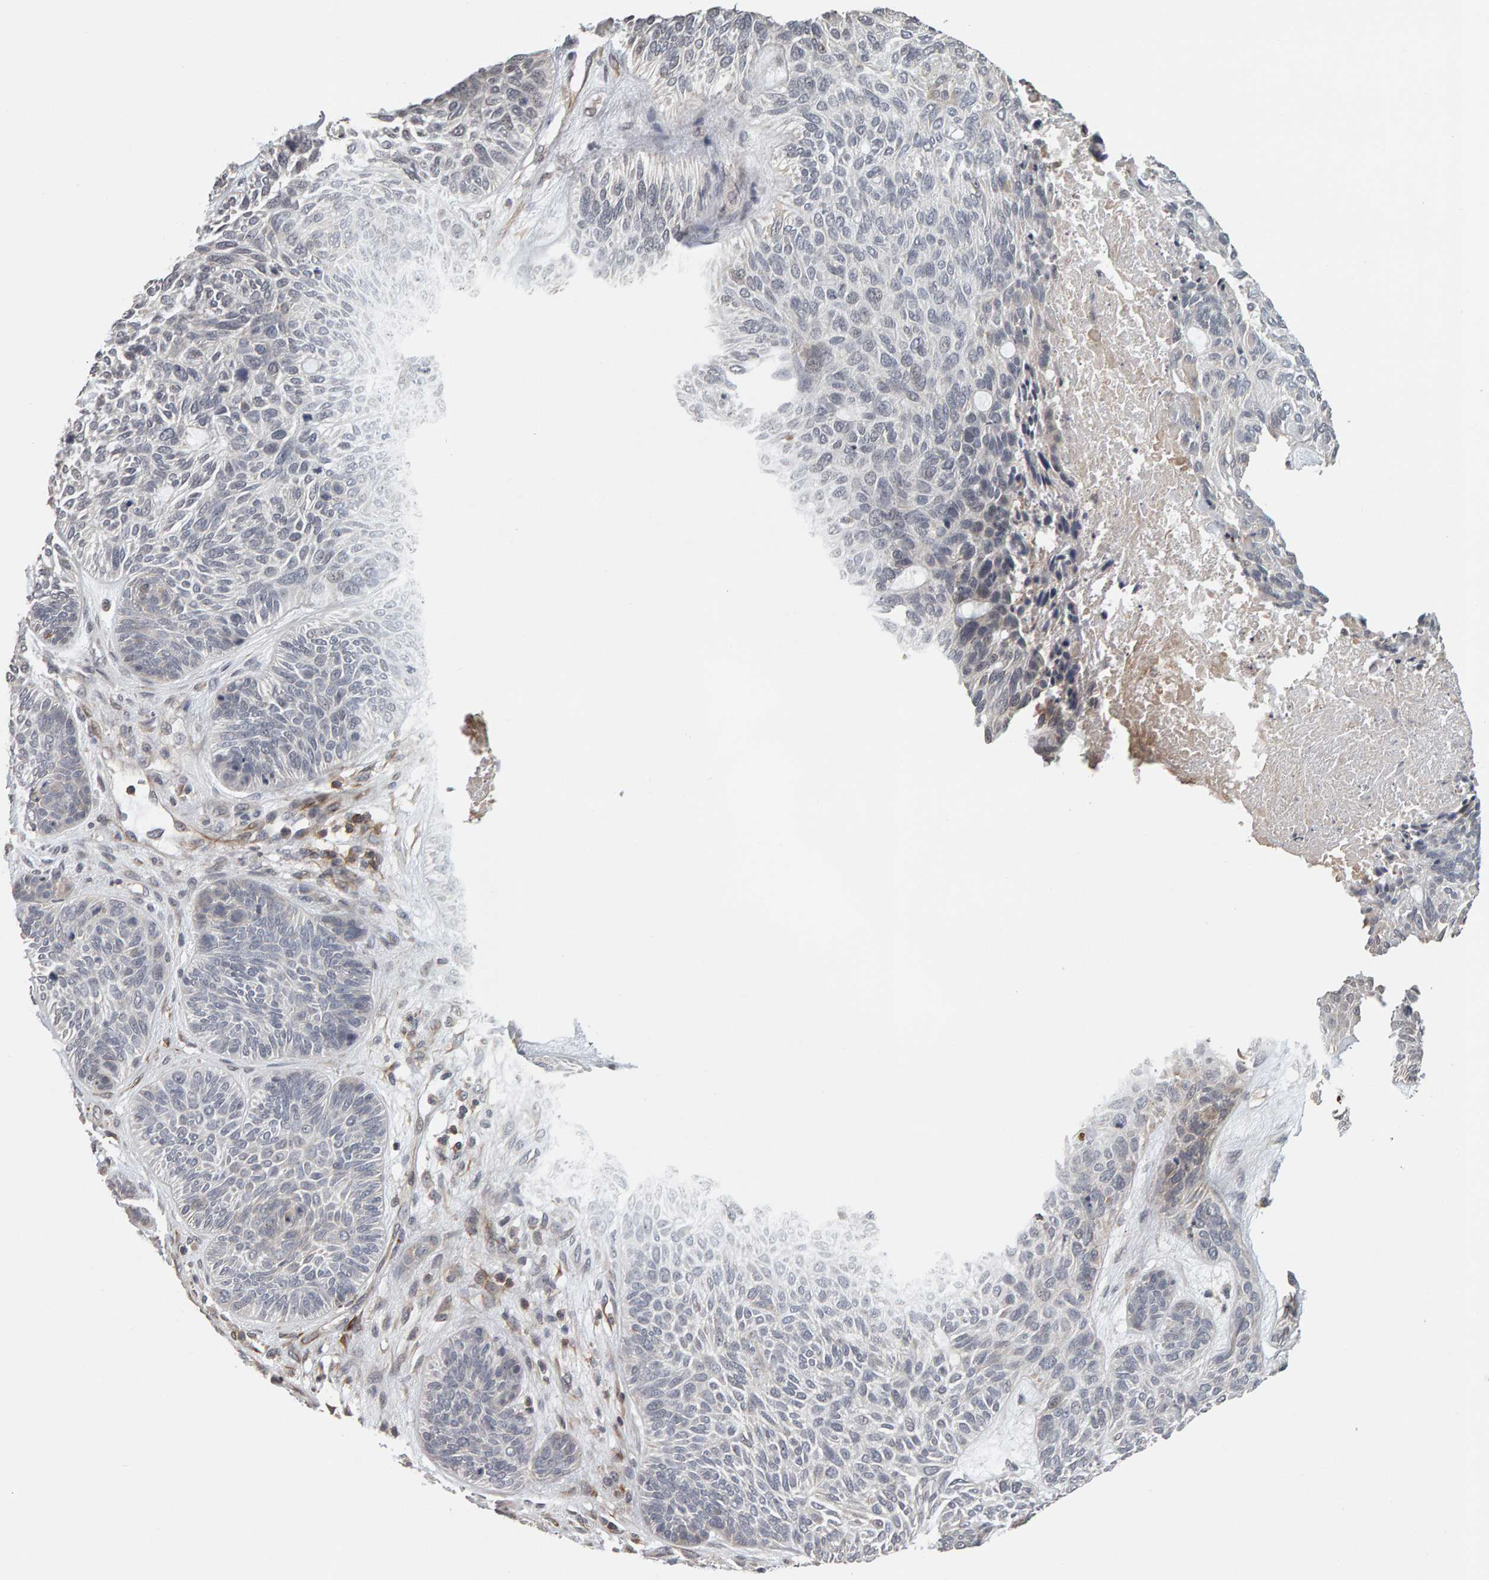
{"staining": {"intensity": "negative", "quantity": "none", "location": "none"}, "tissue": "skin cancer", "cell_type": "Tumor cells", "image_type": "cancer", "snomed": [{"axis": "morphology", "description": "Basal cell carcinoma"}, {"axis": "topography", "description": "Skin"}], "caption": "A high-resolution photomicrograph shows immunohistochemistry staining of skin cancer (basal cell carcinoma), which displays no significant positivity in tumor cells.", "gene": "TEFM", "patient": {"sex": "male", "age": 55}}